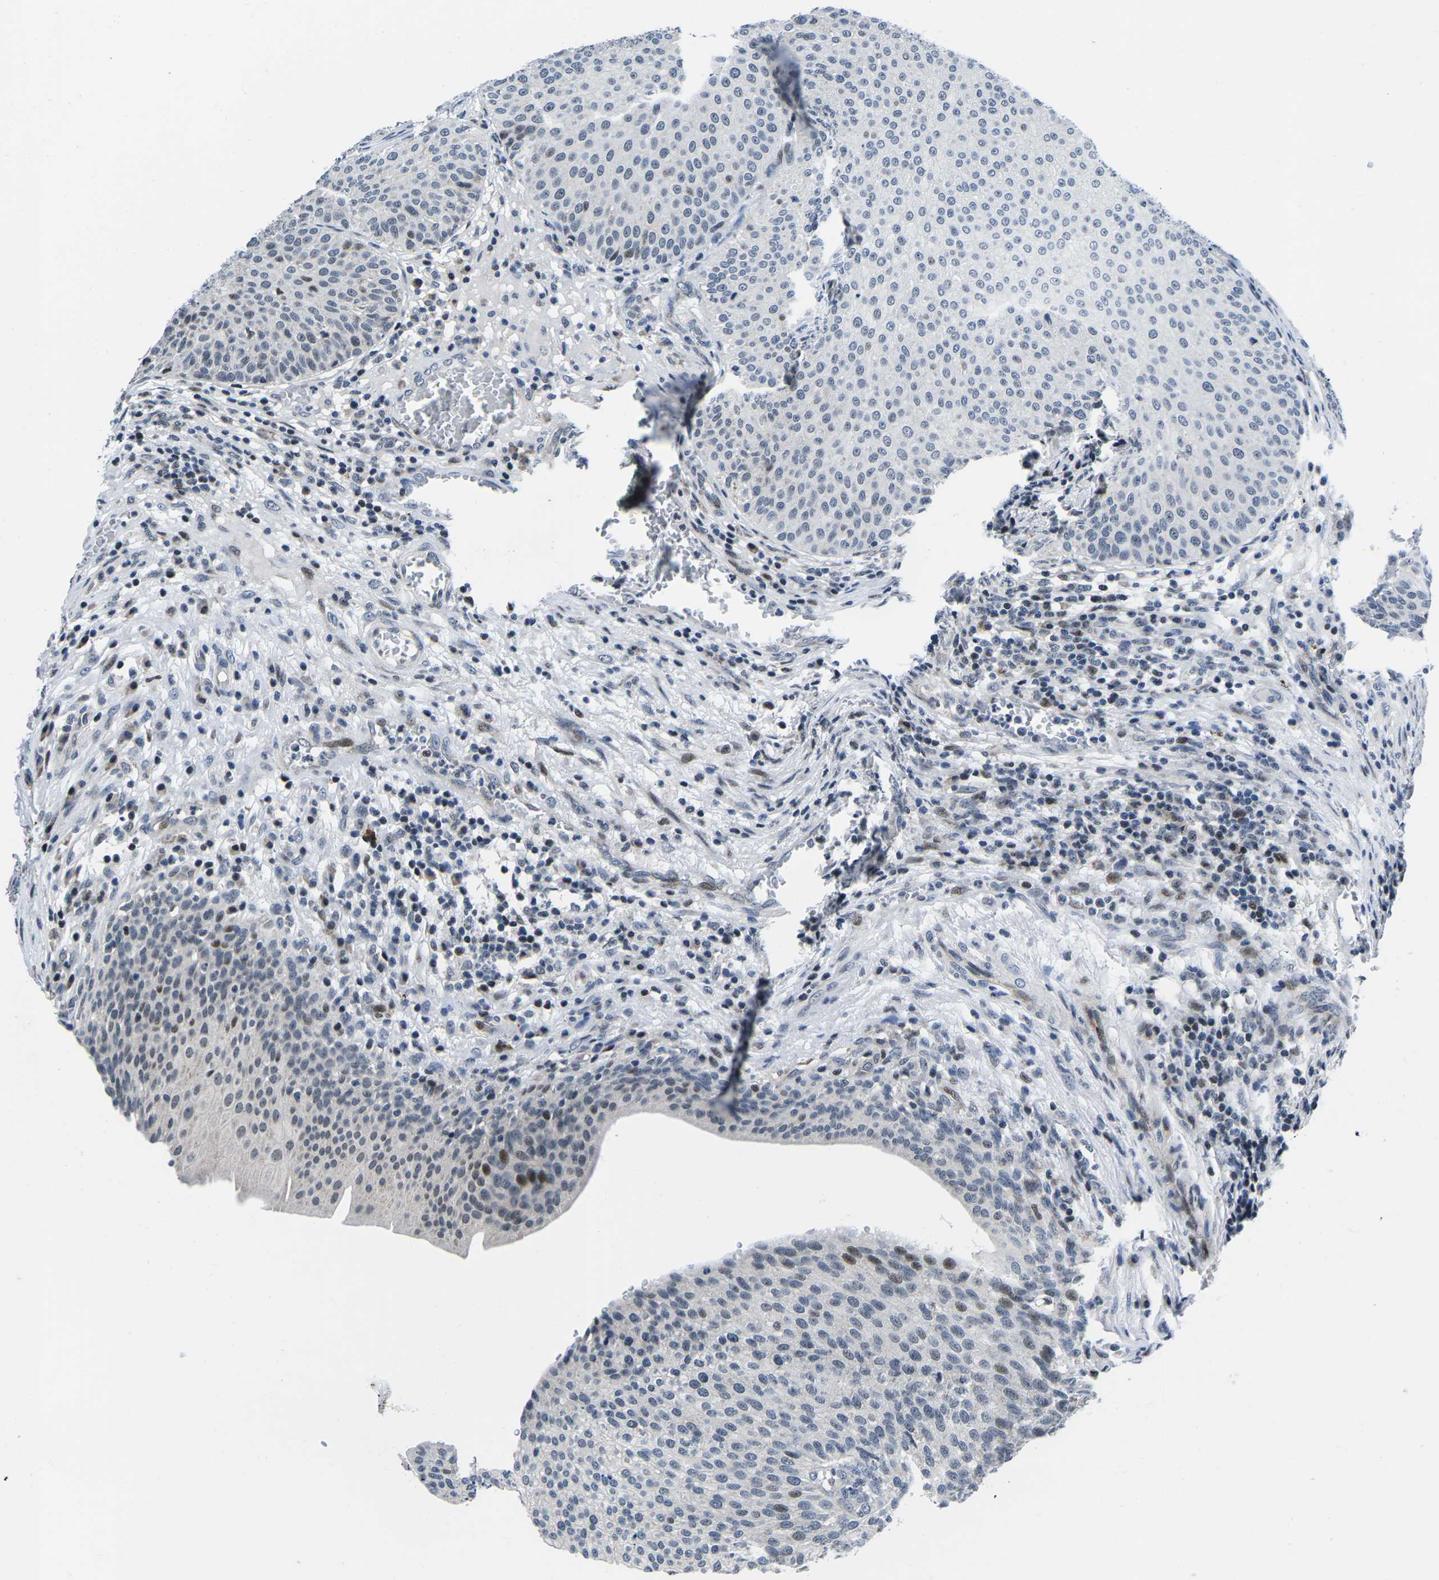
{"staining": {"intensity": "negative", "quantity": "none", "location": "none"}, "tissue": "urothelial cancer", "cell_type": "Tumor cells", "image_type": "cancer", "snomed": [{"axis": "morphology", "description": "Urothelial carcinoma, Low grade"}, {"axis": "topography", "description": "Smooth muscle"}, {"axis": "topography", "description": "Urinary bladder"}], "caption": "The micrograph exhibits no staining of tumor cells in urothelial cancer.", "gene": "CDC73", "patient": {"sex": "male", "age": 60}}